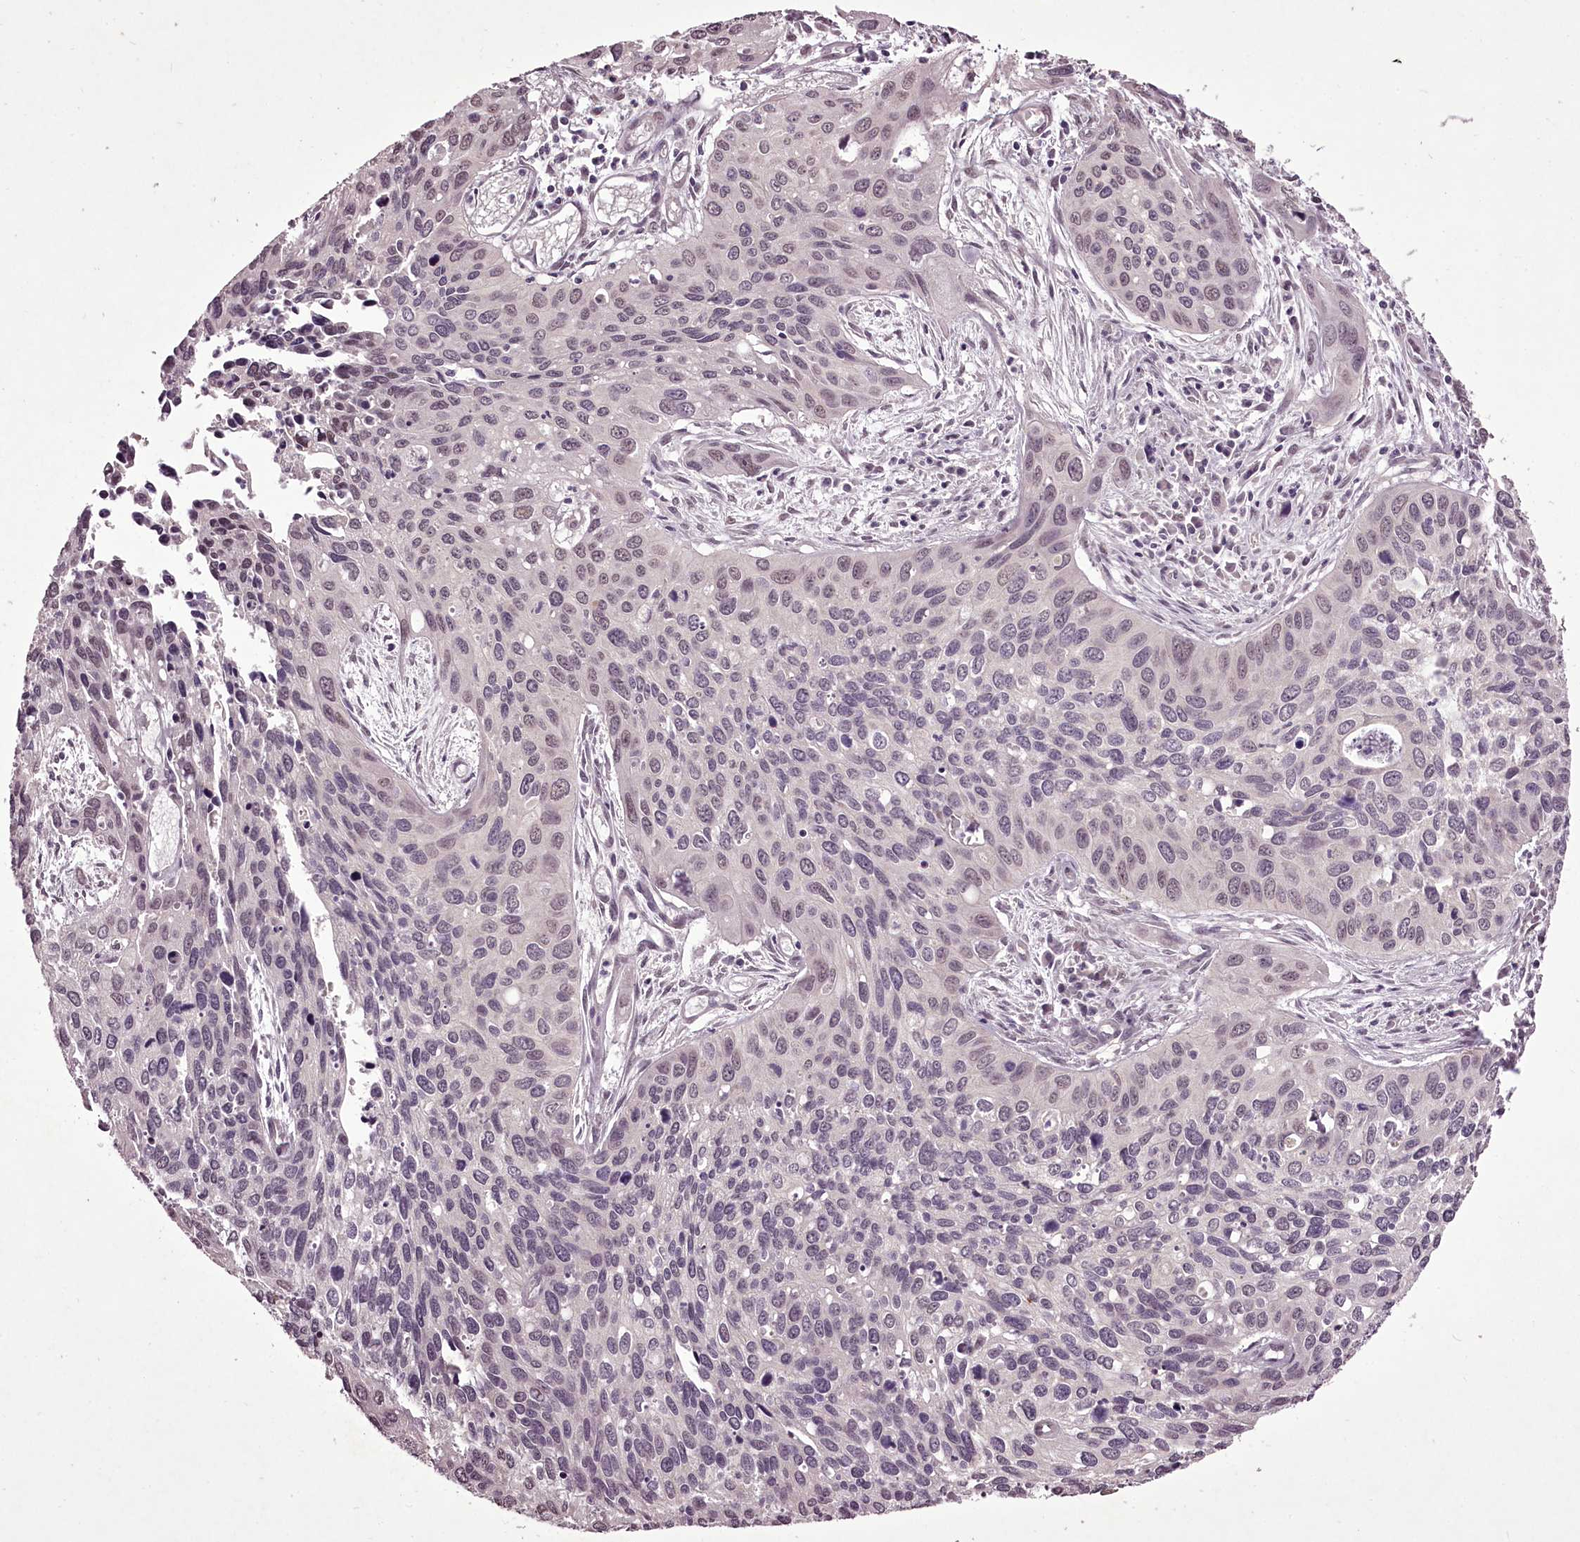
{"staining": {"intensity": "negative", "quantity": "none", "location": "none"}, "tissue": "cervical cancer", "cell_type": "Tumor cells", "image_type": "cancer", "snomed": [{"axis": "morphology", "description": "Squamous cell carcinoma, NOS"}, {"axis": "topography", "description": "Cervix"}], "caption": "There is no significant expression in tumor cells of squamous cell carcinoma (cervical).", "gene": "C1orf56", "patient": {"sex": "female", "age": 55}}